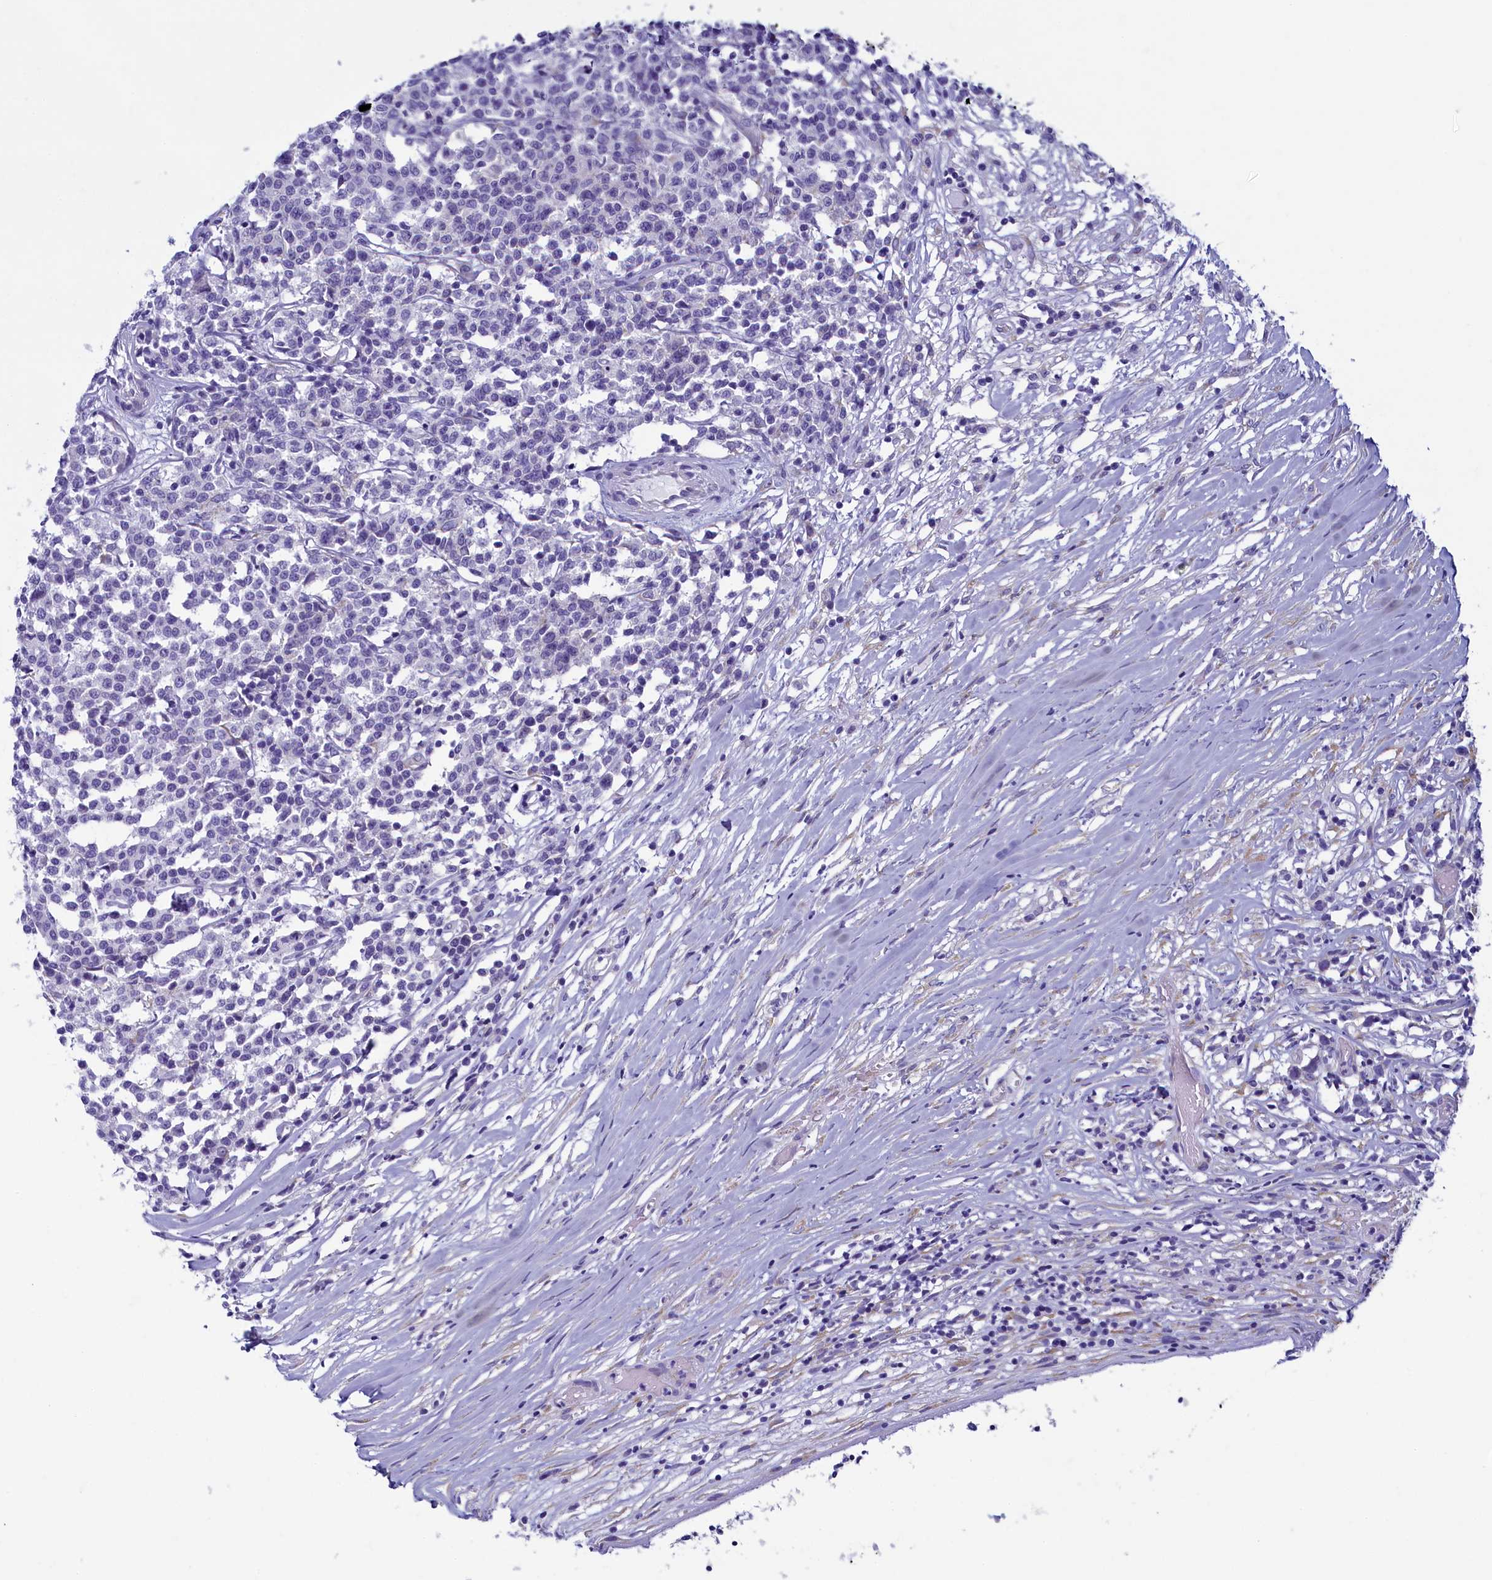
{"staining": {"intensity": "negative", "quantity": "none", "location": "none"}, "tissue": "lymphoma", "cell_type": "Tumor cells", "image_type": "cancer", "snomed": [{"axis": "morphology", "description": "Malignant lymphoma, non-Hodgkin's type, Low grade"}, {"axis": "topography", "description": "Small intestine"}], "caption": "Photomicrograph shows no significant protein expression in tumor cells of low-grade malignant lymphoma, non-Hodgkin's type.", "gene": "SKA3", "patient": {"sex": "female", "age": 59}}